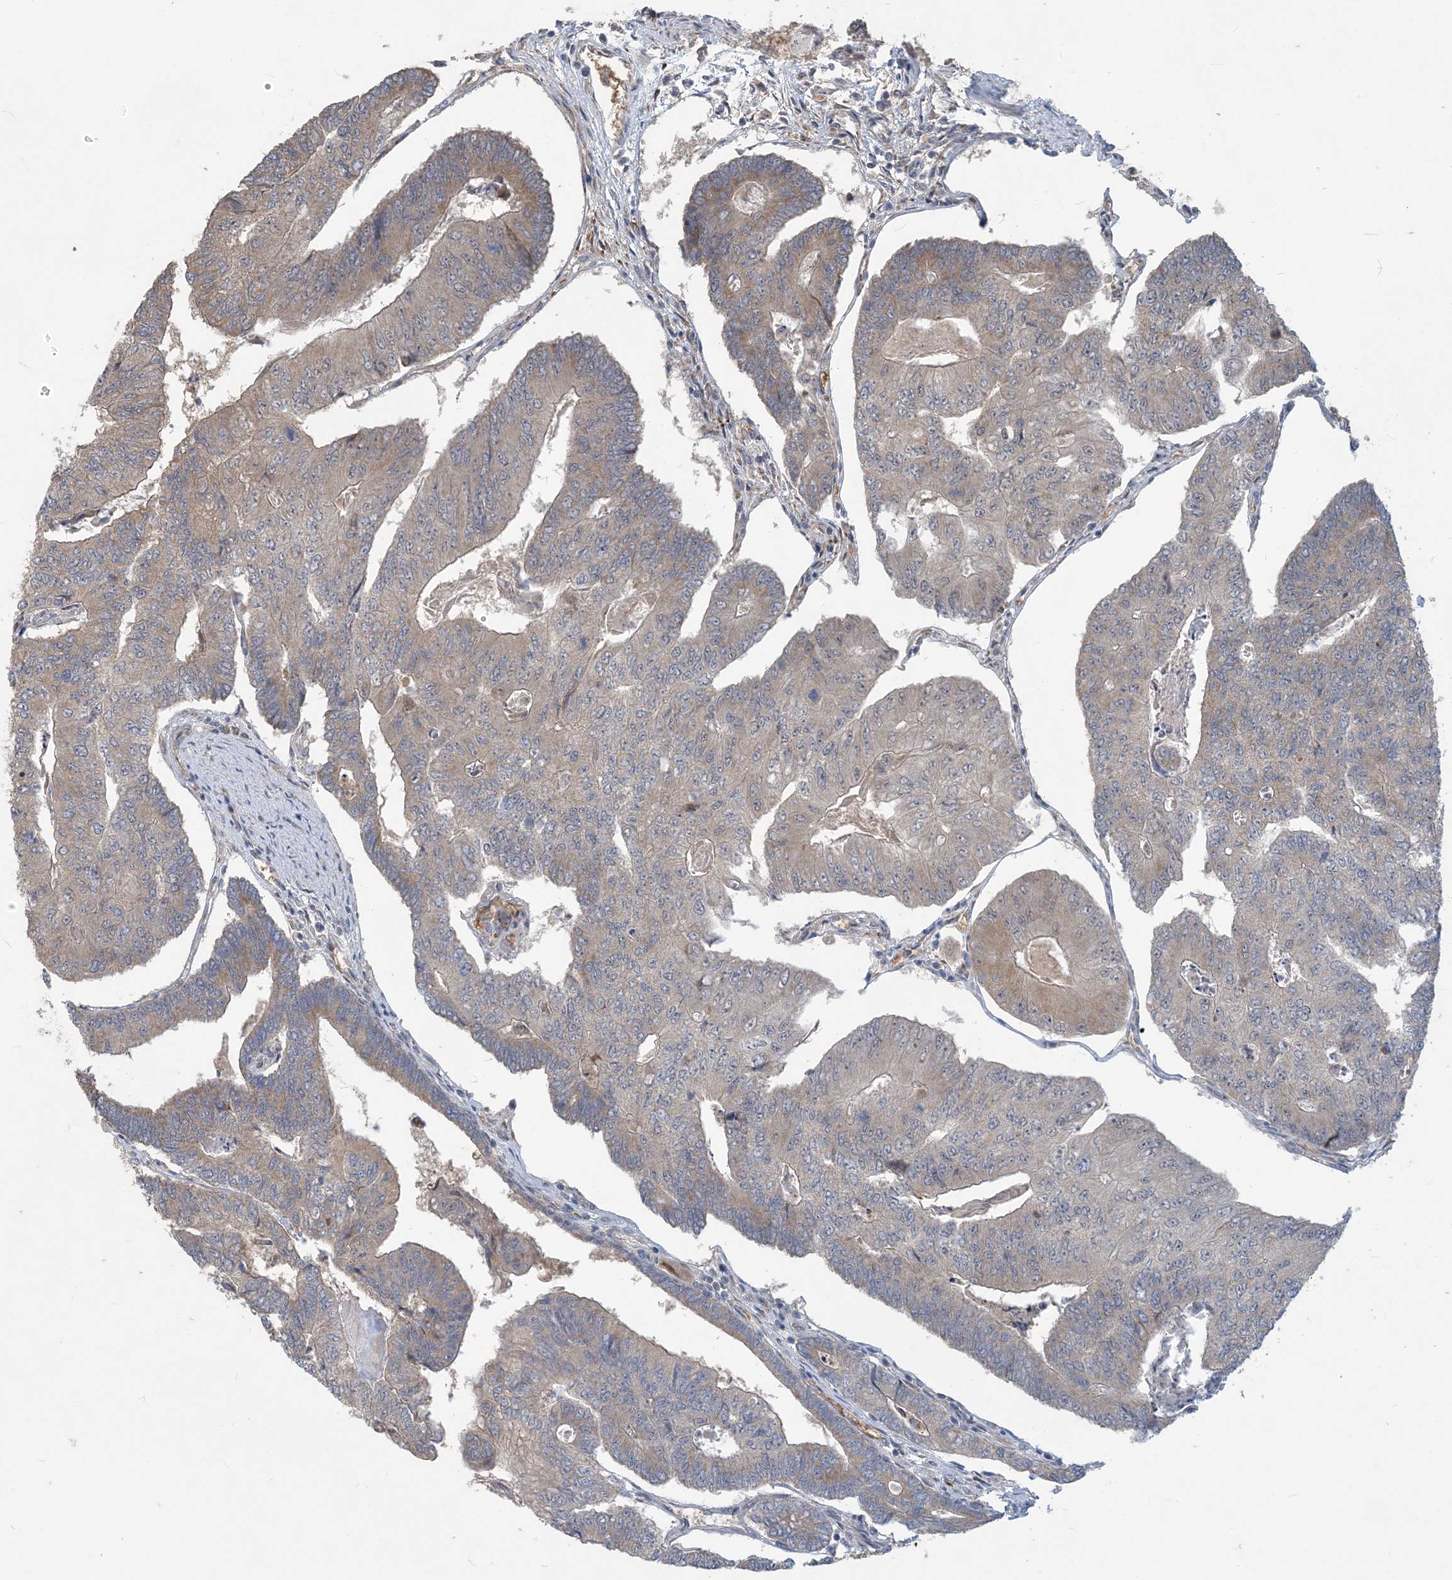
{"staining": {"intensity": "weak", "quantity": "25%-75%", "location": "cytoplasmic/membranous"}, "tissue": "colorectal cancer", "cell_type": "Tumor cells", "image_type": "cancer", "snomed": [{"axis": "morphology", "description": "Adenocarcinoma, NOS"}, {"axis": "topography", "description": "Colon"}], "caption": "Weak cytoplasmic/membranous protein staining is appreciated in about 25%-75% of tumor cells in colorectal cancer.", "gene": "PUSL1", "patient": {"sex": "female", "age": 67}}